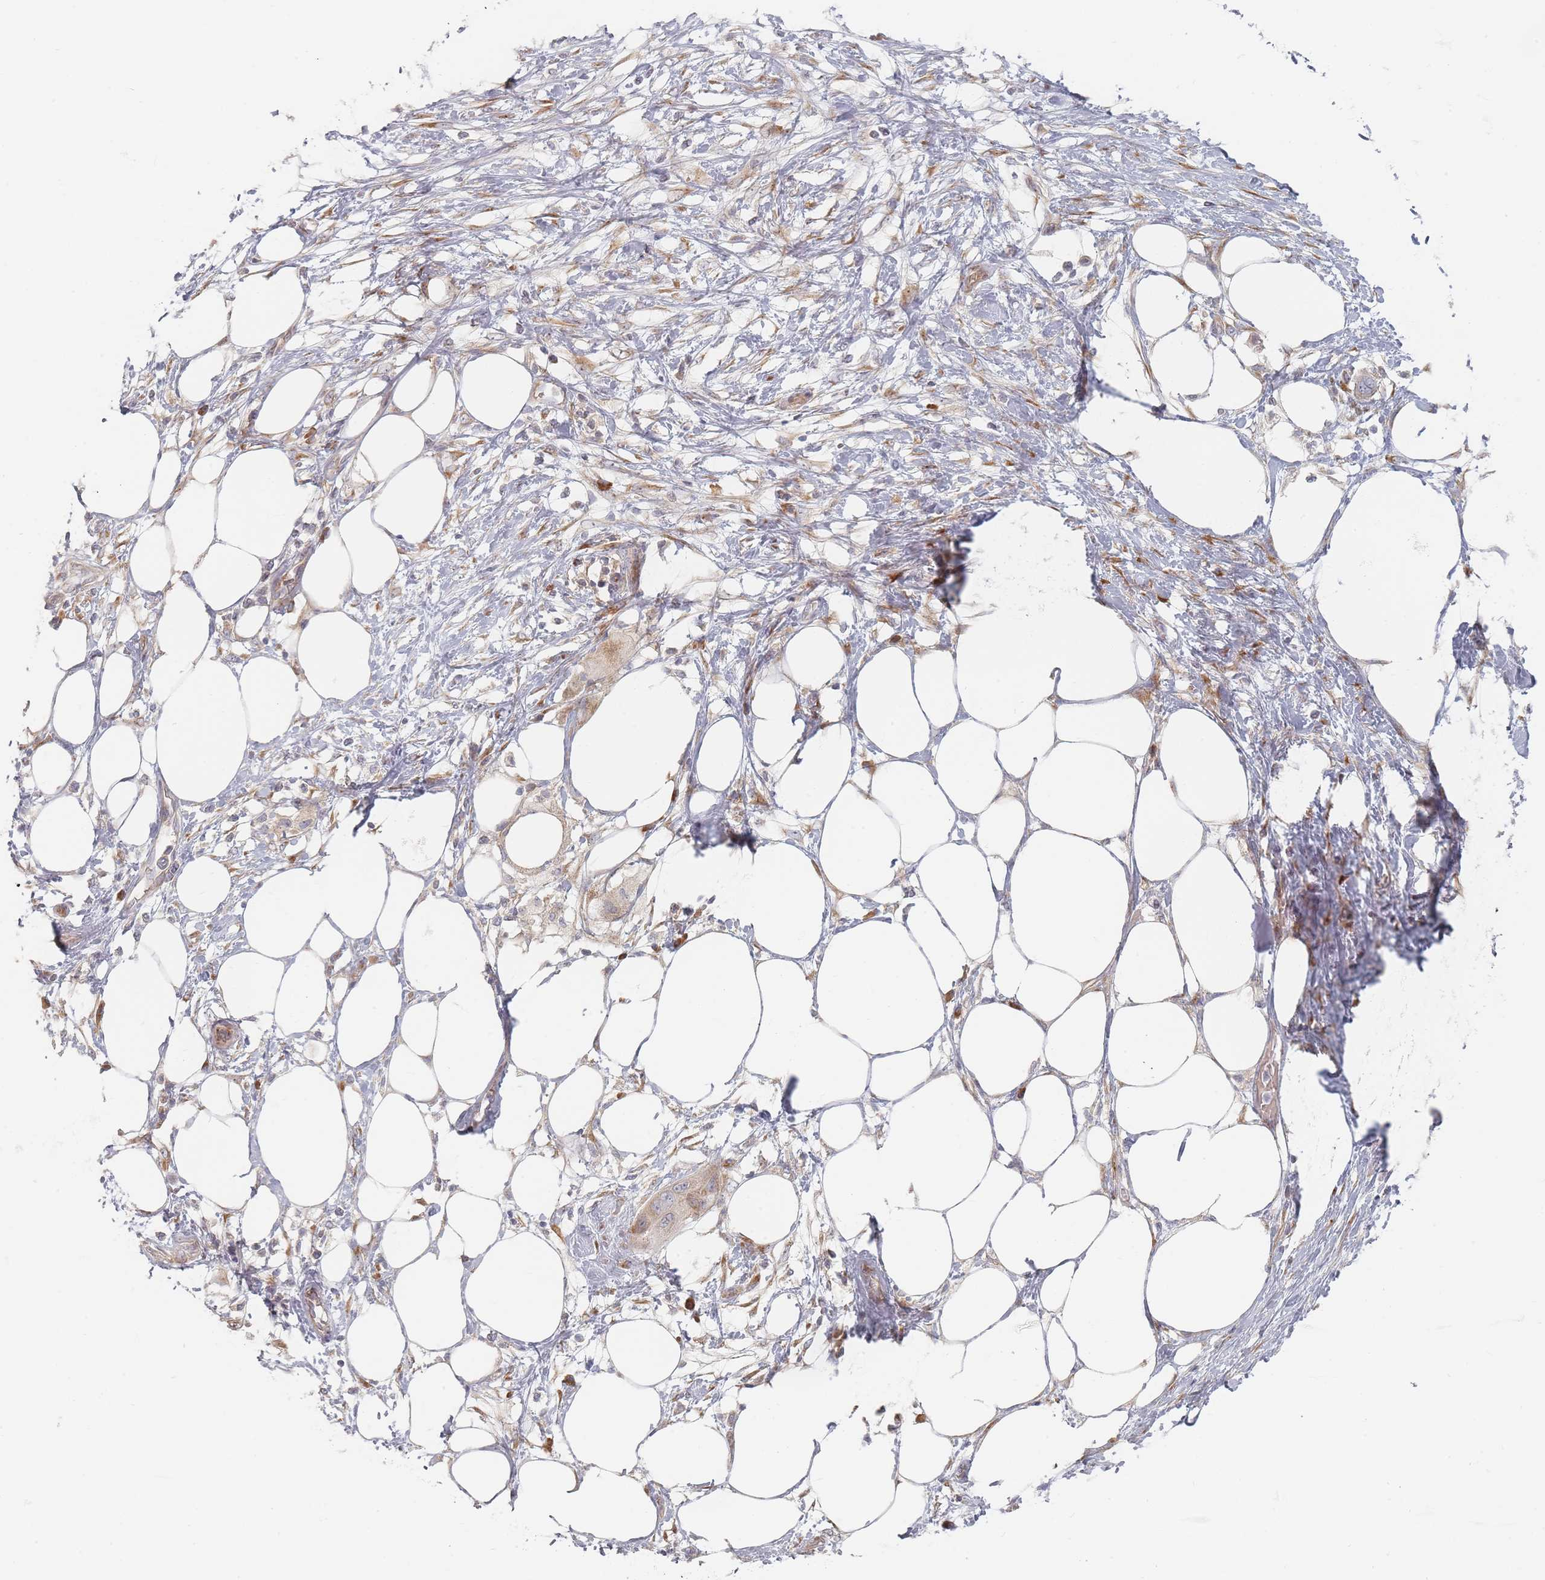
{"staining": {"intensity": "moderate", "quantity": "25%-75%", "location": "cytoplasmic/membranous"}, "tissue": "pancreatic cancer", "cell_type": "Tumor cells", "image_type": "cancer", "snomed": [{"axis": "morphology", "description": "Adenocarcinoma, NOS"}, {"axis": "topography", "description": "Pancreas"}], "caption": "Brown immunohistochemical staining in human pancreatic cancer (adenocarcinoma) demonstrates moderate cytoplasmic/membranous staining in about 25%-75% of tumor cells. The protein is shown in brown color, while the nuclei are stained blue.", "gene": "ZKSCAN7", "patient": {"sex": "male", "age": 68}}